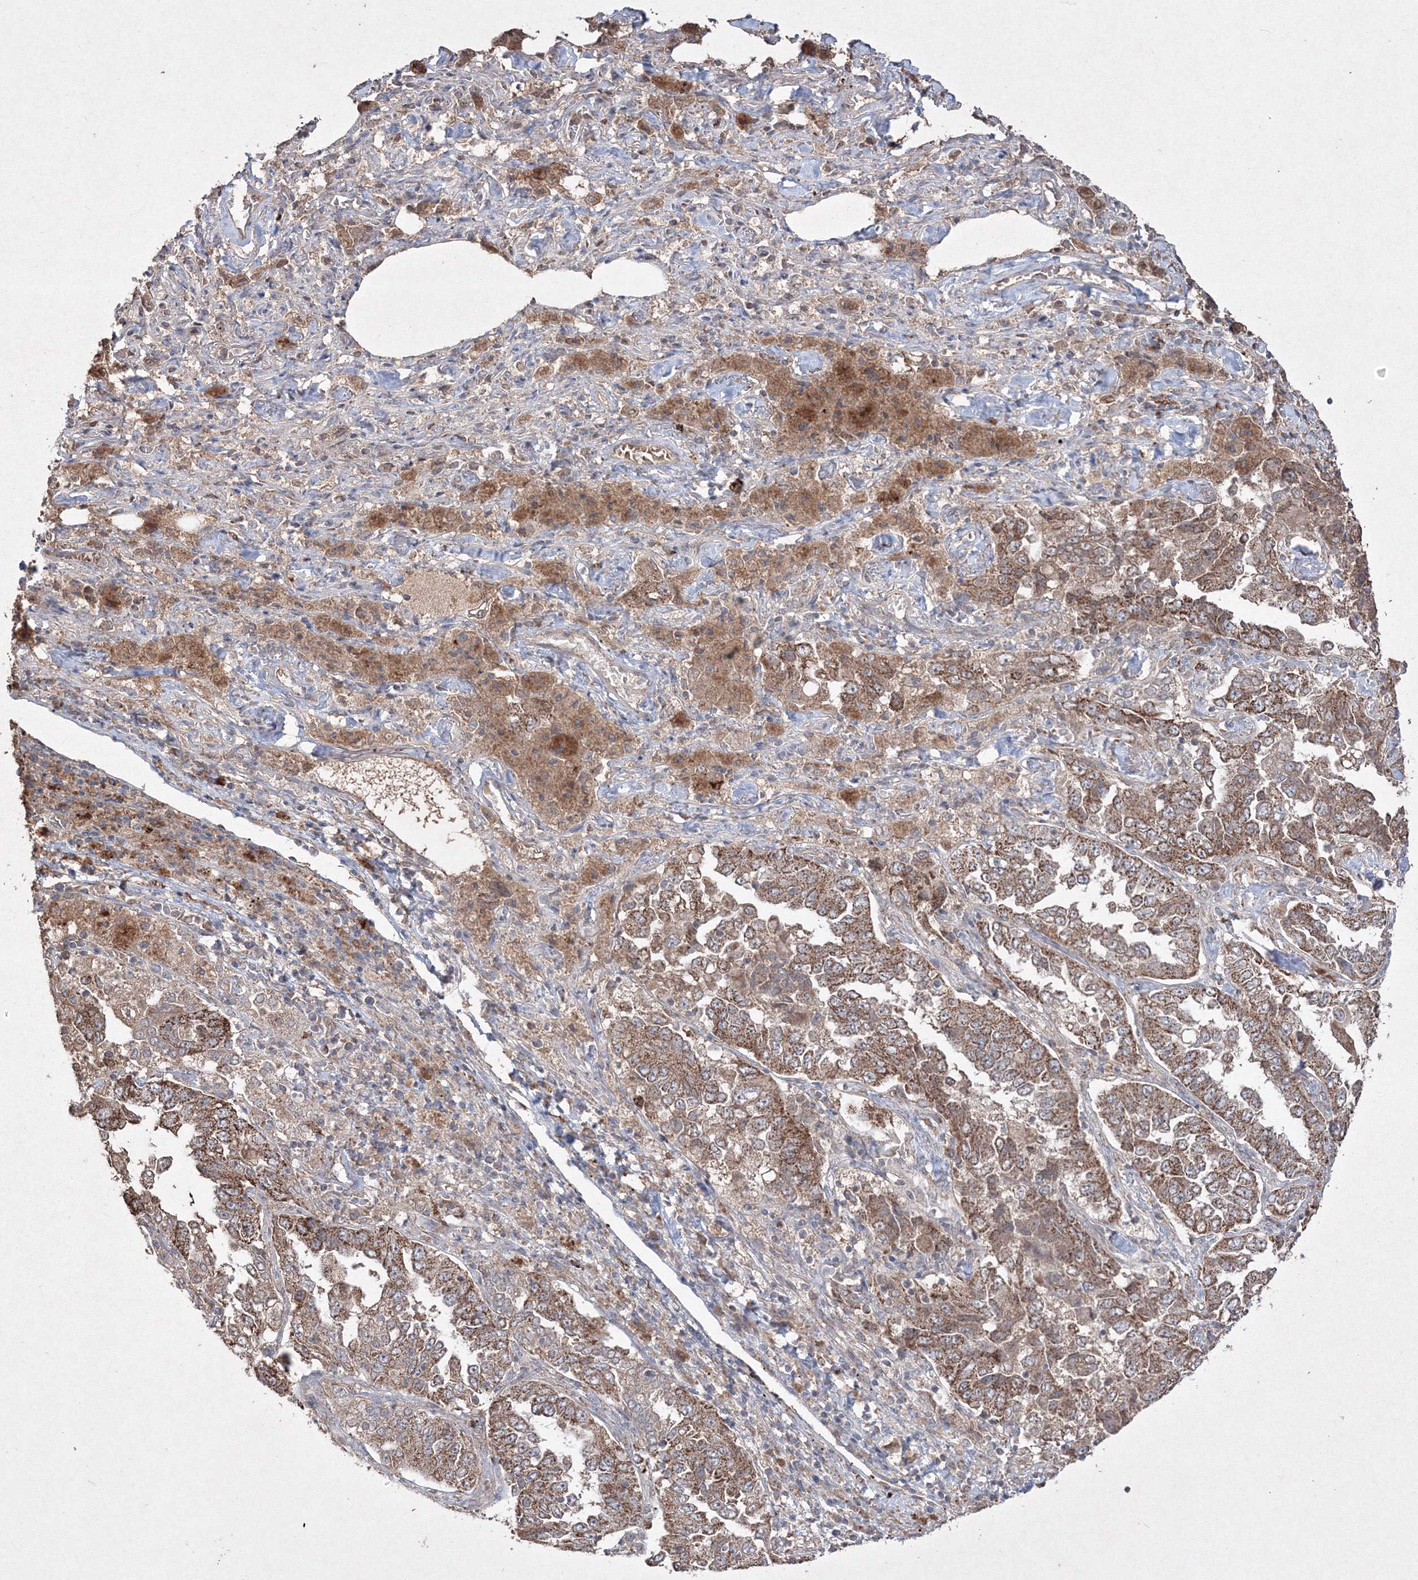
{"staining": {"intensity": "moderate", "quantity": ">75%", "location": "cytoplasmic/membranous"}, "tissue": "lung cancer", "cell_type": "Tumor cells", "image_type": "cancer", "snomed": [{"axis": "morphology", "description": "Adenocarcinoma, NOS"}, {"axis": "topography", "description": "Lung"}], "caption": "An IHC micrograph of tumor tissue is shown. Protein staining in brown highlights moderate cytoplasmic/membranous positivity in lung adenocarcinoma within tumor cells.", "gene": "GRSF1", "patient": {"sex": "female", "age": 51}}